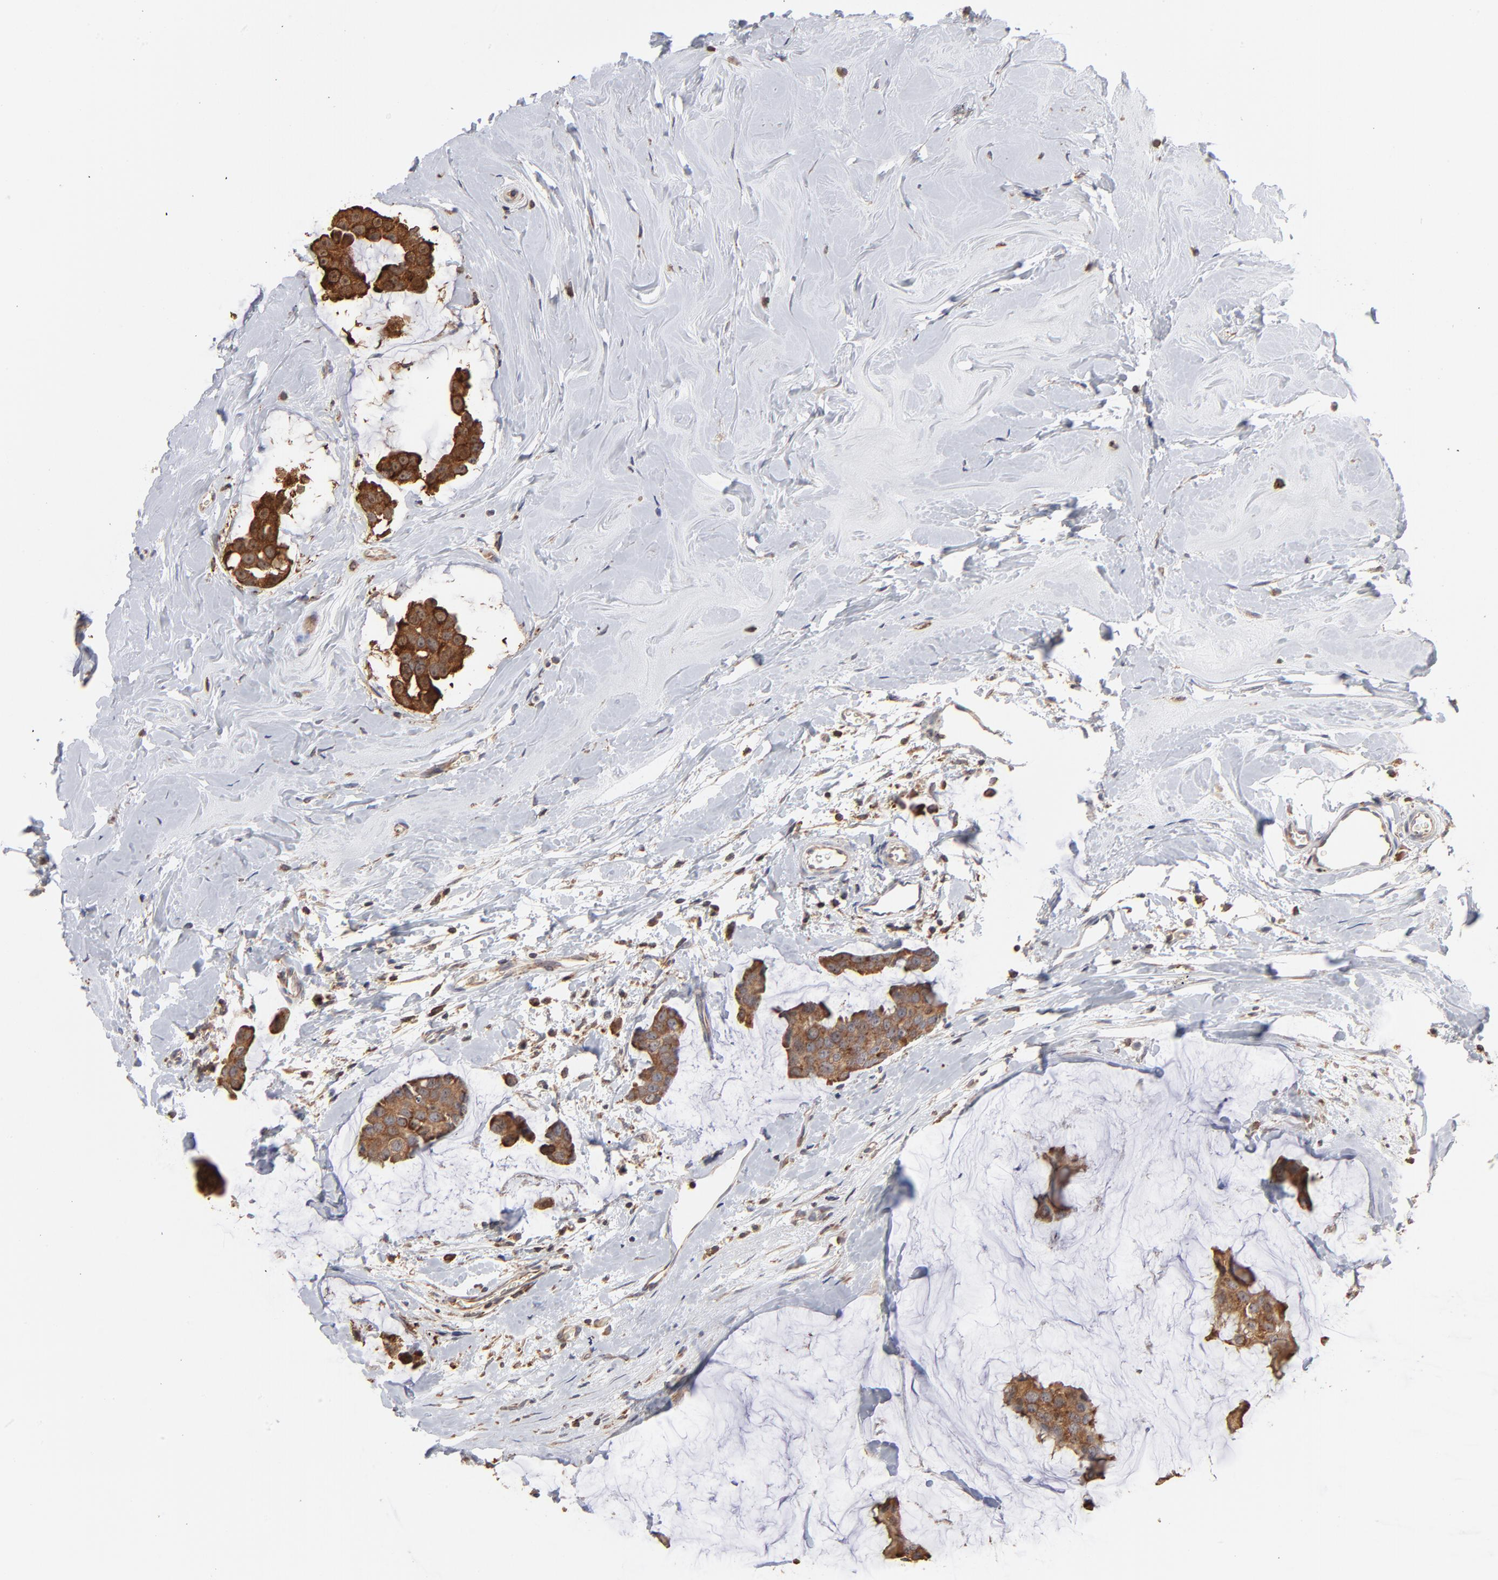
{"staining": {"intensity": "strong", "quantity": ">75%", "location": "cytoplasmic/membranous"}, "tissue": "breast cancer", "cell_type": "Tumor cells", "image_type": "cancer", "snomed": [{"axis": "morphology", "description": "Normal tissue, NOS"}, {"axis": "morphology", "description": "Duct carcinoma"}, {"axis": "topography", "description": "Breast"}], "caption": "The photomicrograph shows a brown stain indicating the presence of a protein in the cytoplasmic/membranous of tumor cells in breast intraductal carcinoma.", "gene": "RNF213", "patient": {"sex": "female", "age": 50}}